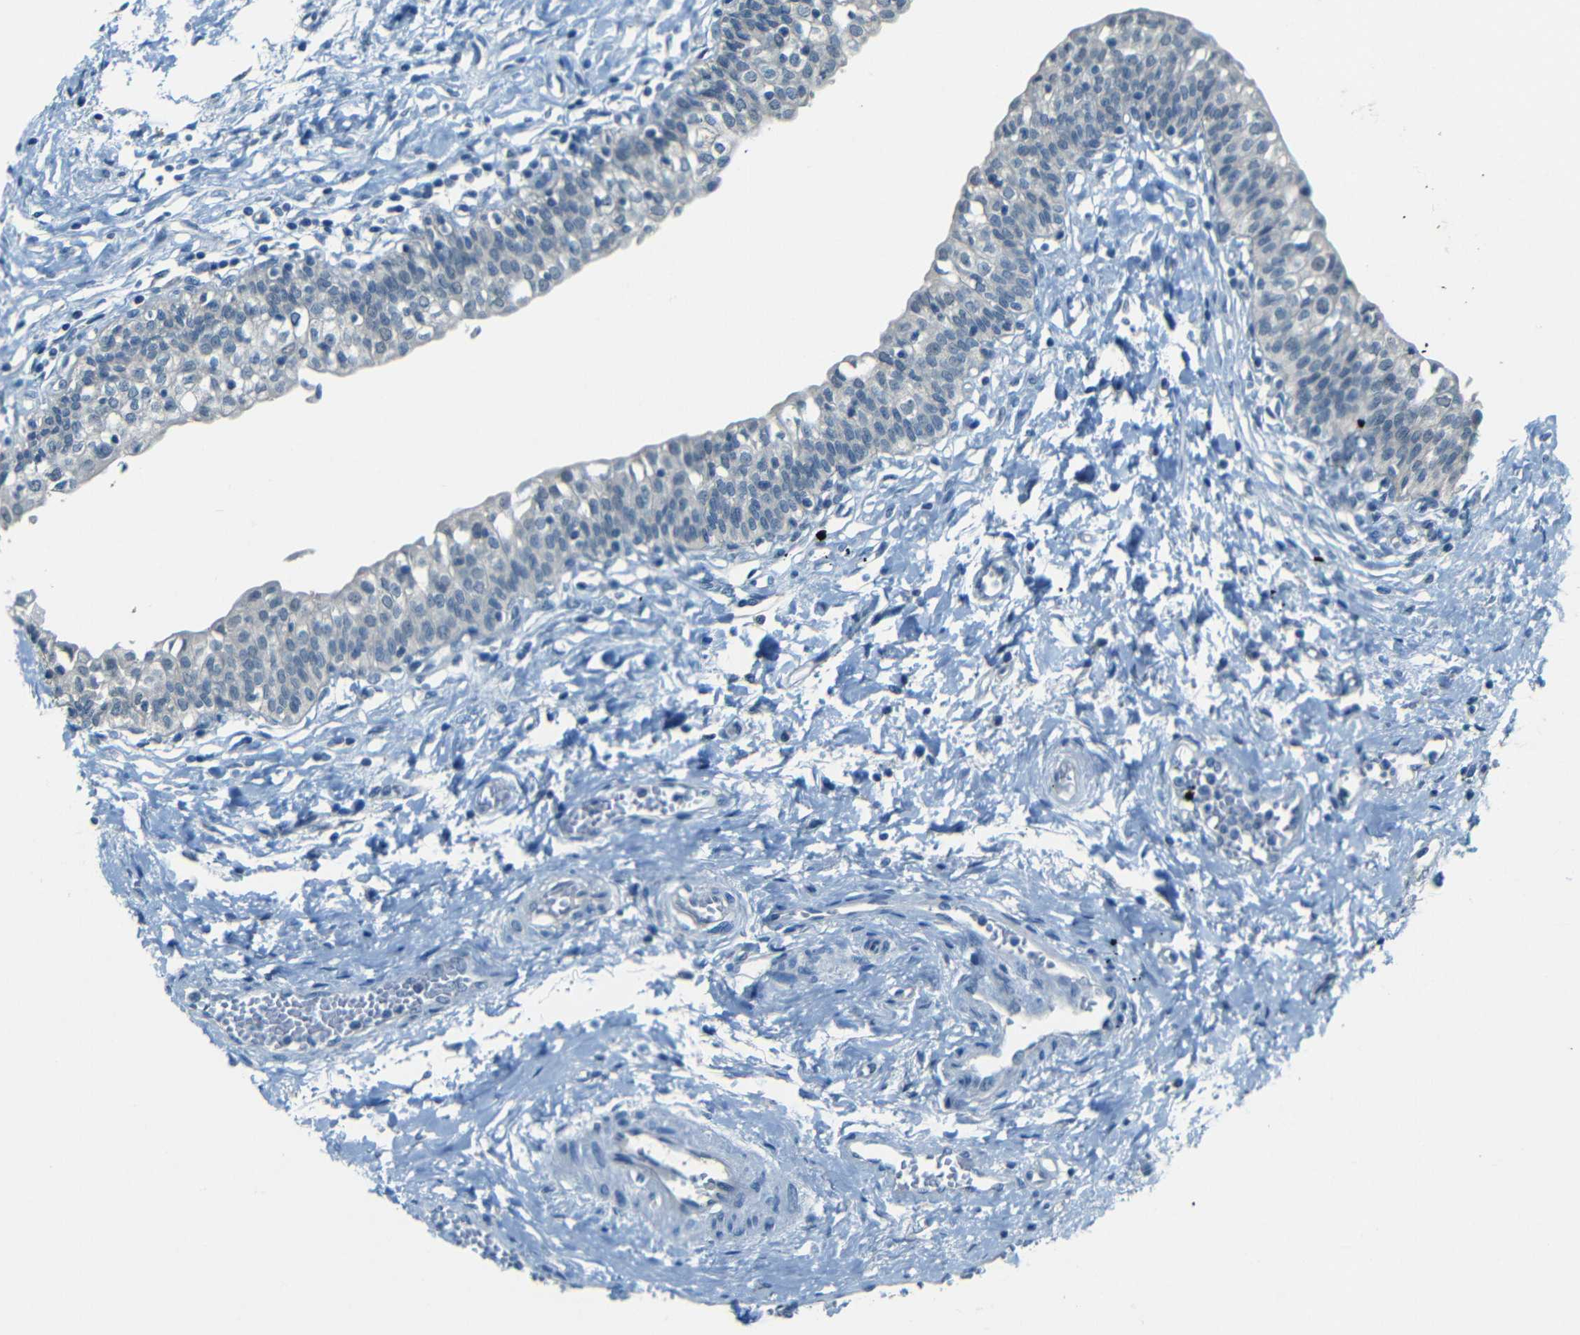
{"staining": {"intensity": "negative", "quantity": "none", "location": "none"}, "tissue": "urinary bladder", "cell_type": "Urothelial cells", "image_type": "normal", "snomed": [{"axis": "morphology", "description": "Normal tissue, NOS"}, {"axis": "topography", "description": "Urinary bladder"}], "caption": "Immunohistochemistry histopathology image of unremarkable human urinary bladder stained for a protein (brown), which demonstrates no positivity in urothelial cells.", "gene": "ZMAT1", "patient": {"sex": "male", "age": 55}}